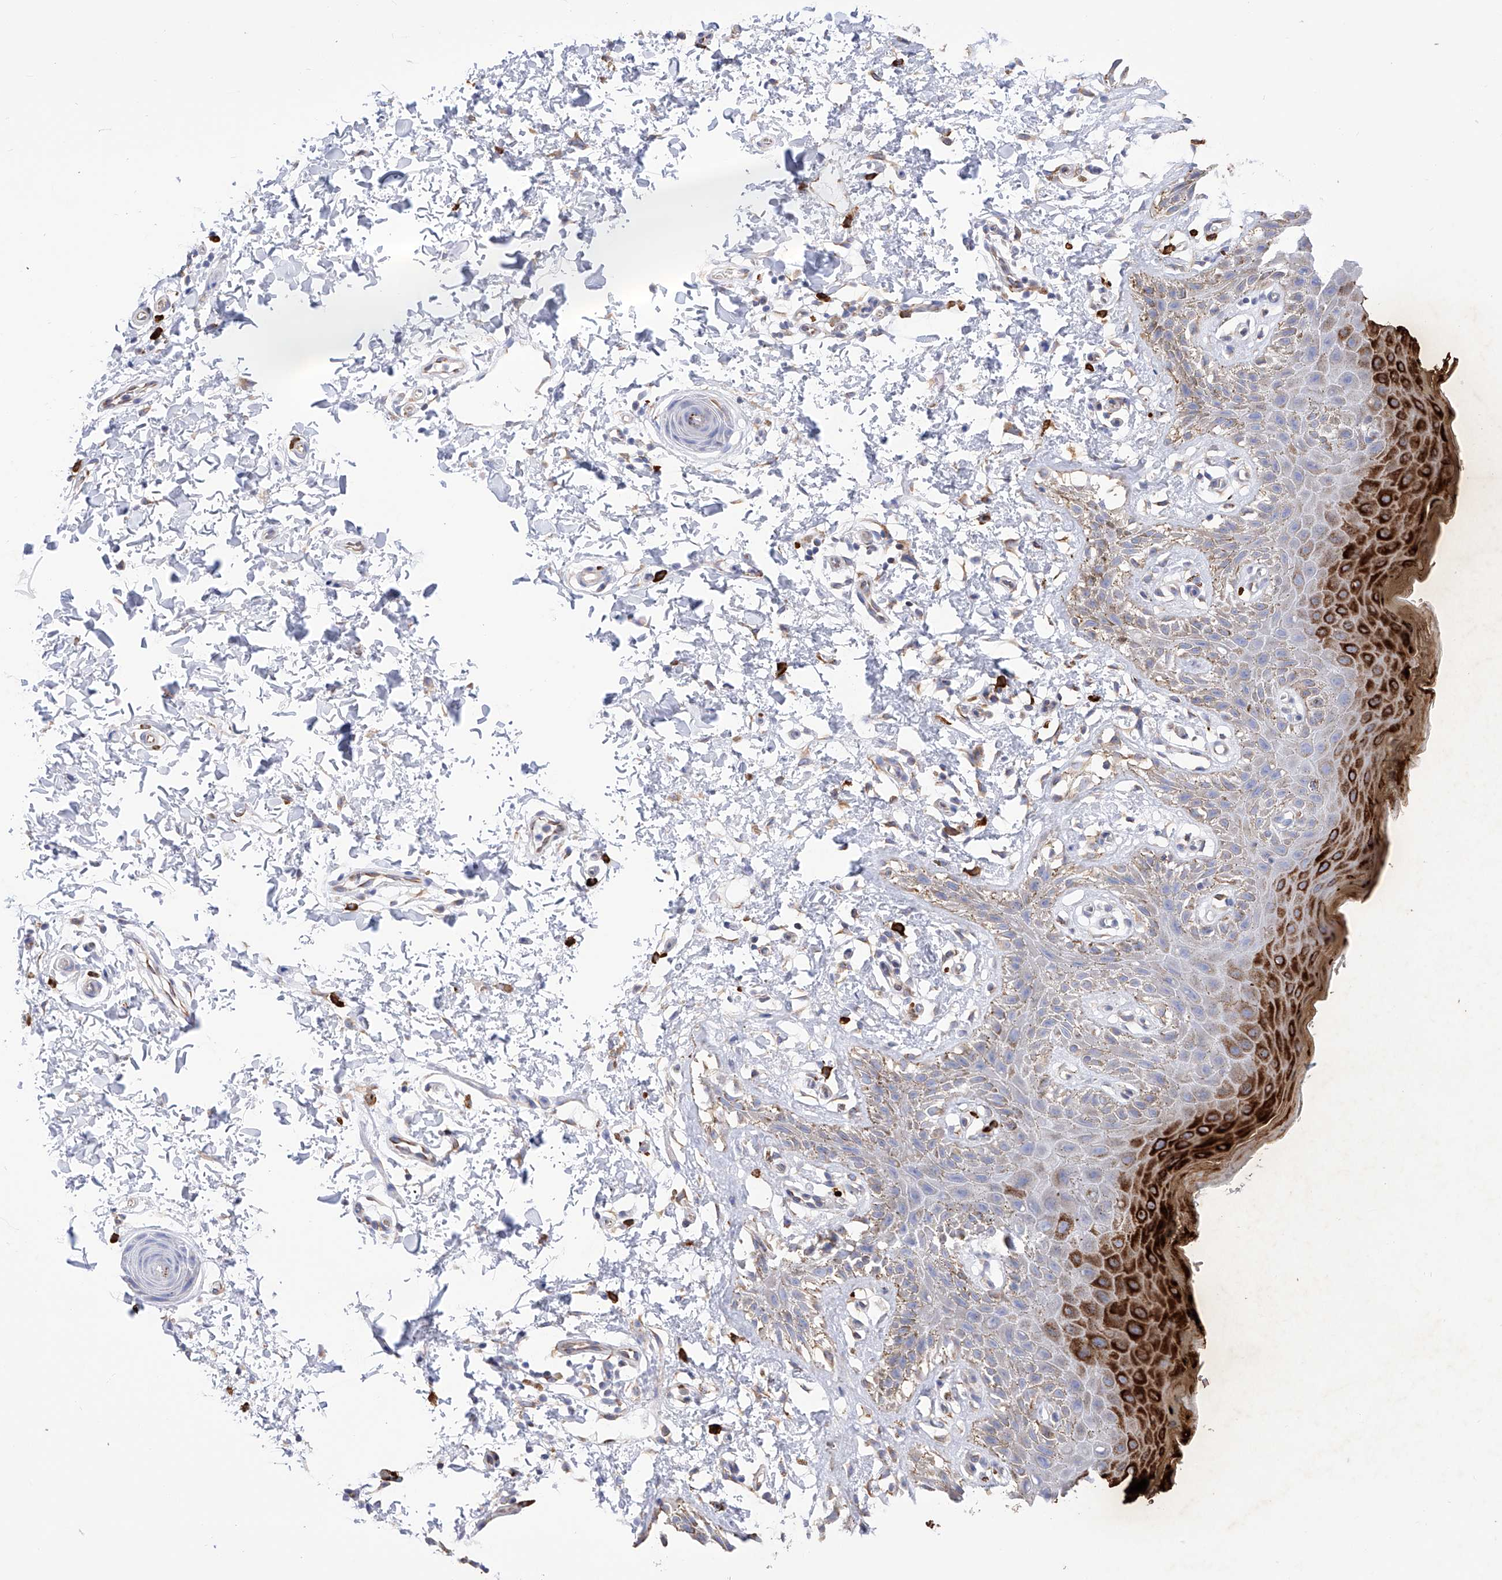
{"staining": {"intensity": "strong", "quantity": "25%-75%", "location": "cytoplasmic/membranous"}, "tissue": "skin", "cell_type": "Epidermal cells", "image_type": "normal", "snomed": [{"axis": "morphology", "description": "Normal tissue, NOS"}, {"axis": "topography", "description": "Anal"}], "caption": "Immunohistochemistry (DAB) staining of unremarkable skin exhibits strong cytoplasmic/membranous protein staining in approximately 25%-75% of epidermal cells. The staining was performed using DAB to visualize the protein expression in brown, while the nuclei were stained in blue with hematoxylin (Magnification: 20x).", "gene": "FLG", "patient": {"sex": "male", "age": 44}}